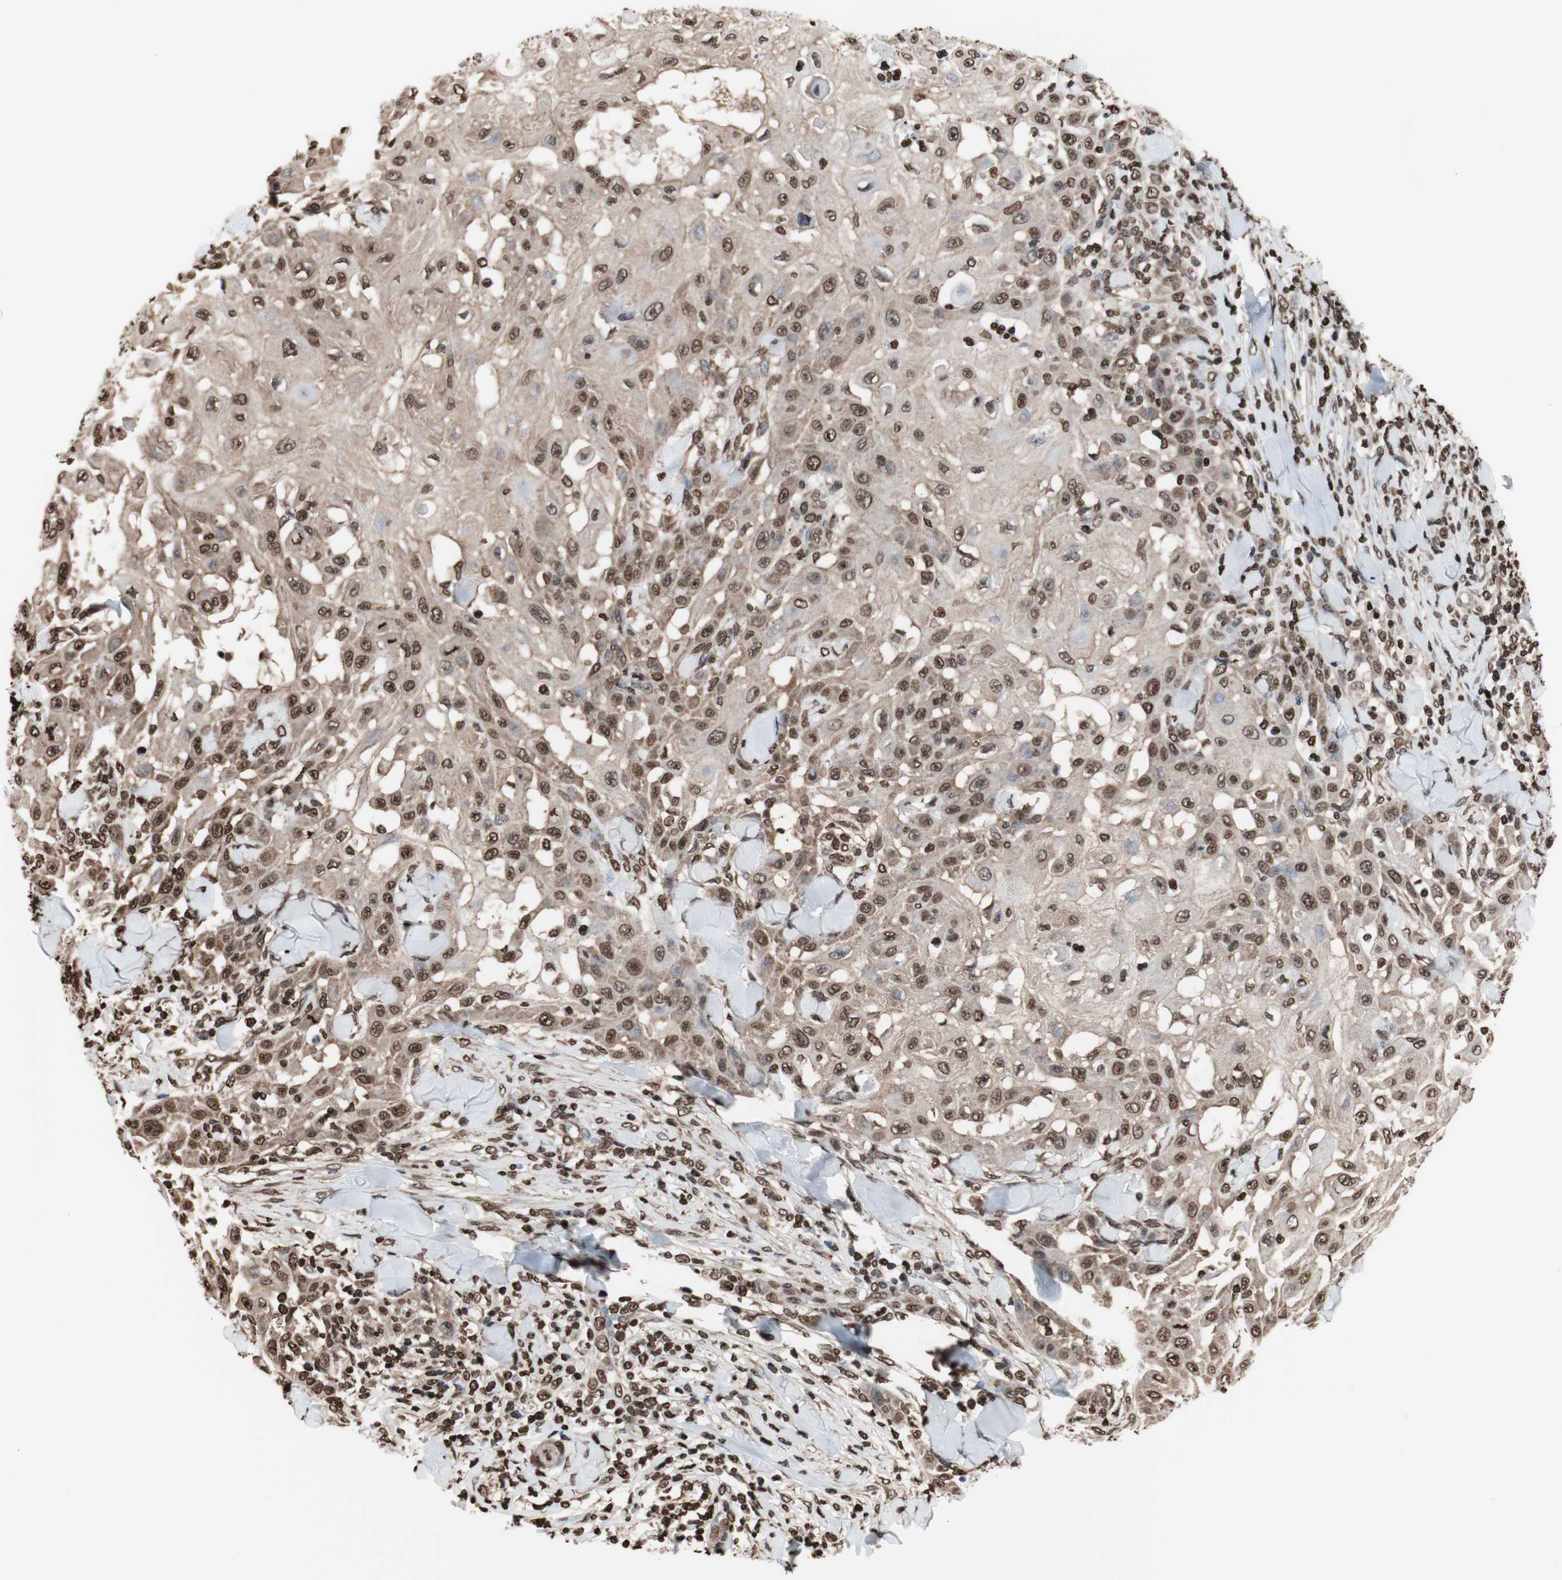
{"staining": {"intensity": "moderate", "quantity": ">75%", "location": "cytoplasmic/membranous,nuclear"}, "tissue": "skin cancer", "cell_type": "Tumor cells", "image_type": "cancer", "snomed": [{"axis": "morphology", "description": "Squamous cell carcinoma, NOS"}, {"axis": "topography", "description": "Skin"}], "caption": "An IHC image of neoplastic tissue is shown. Protein staining in brown shows moderate cytoplasmic/membranous and nuclear positivity in skin cancer within tumor cells.", "gene": "SNAI2", "patient": {"sex": "male", "age": 24}}